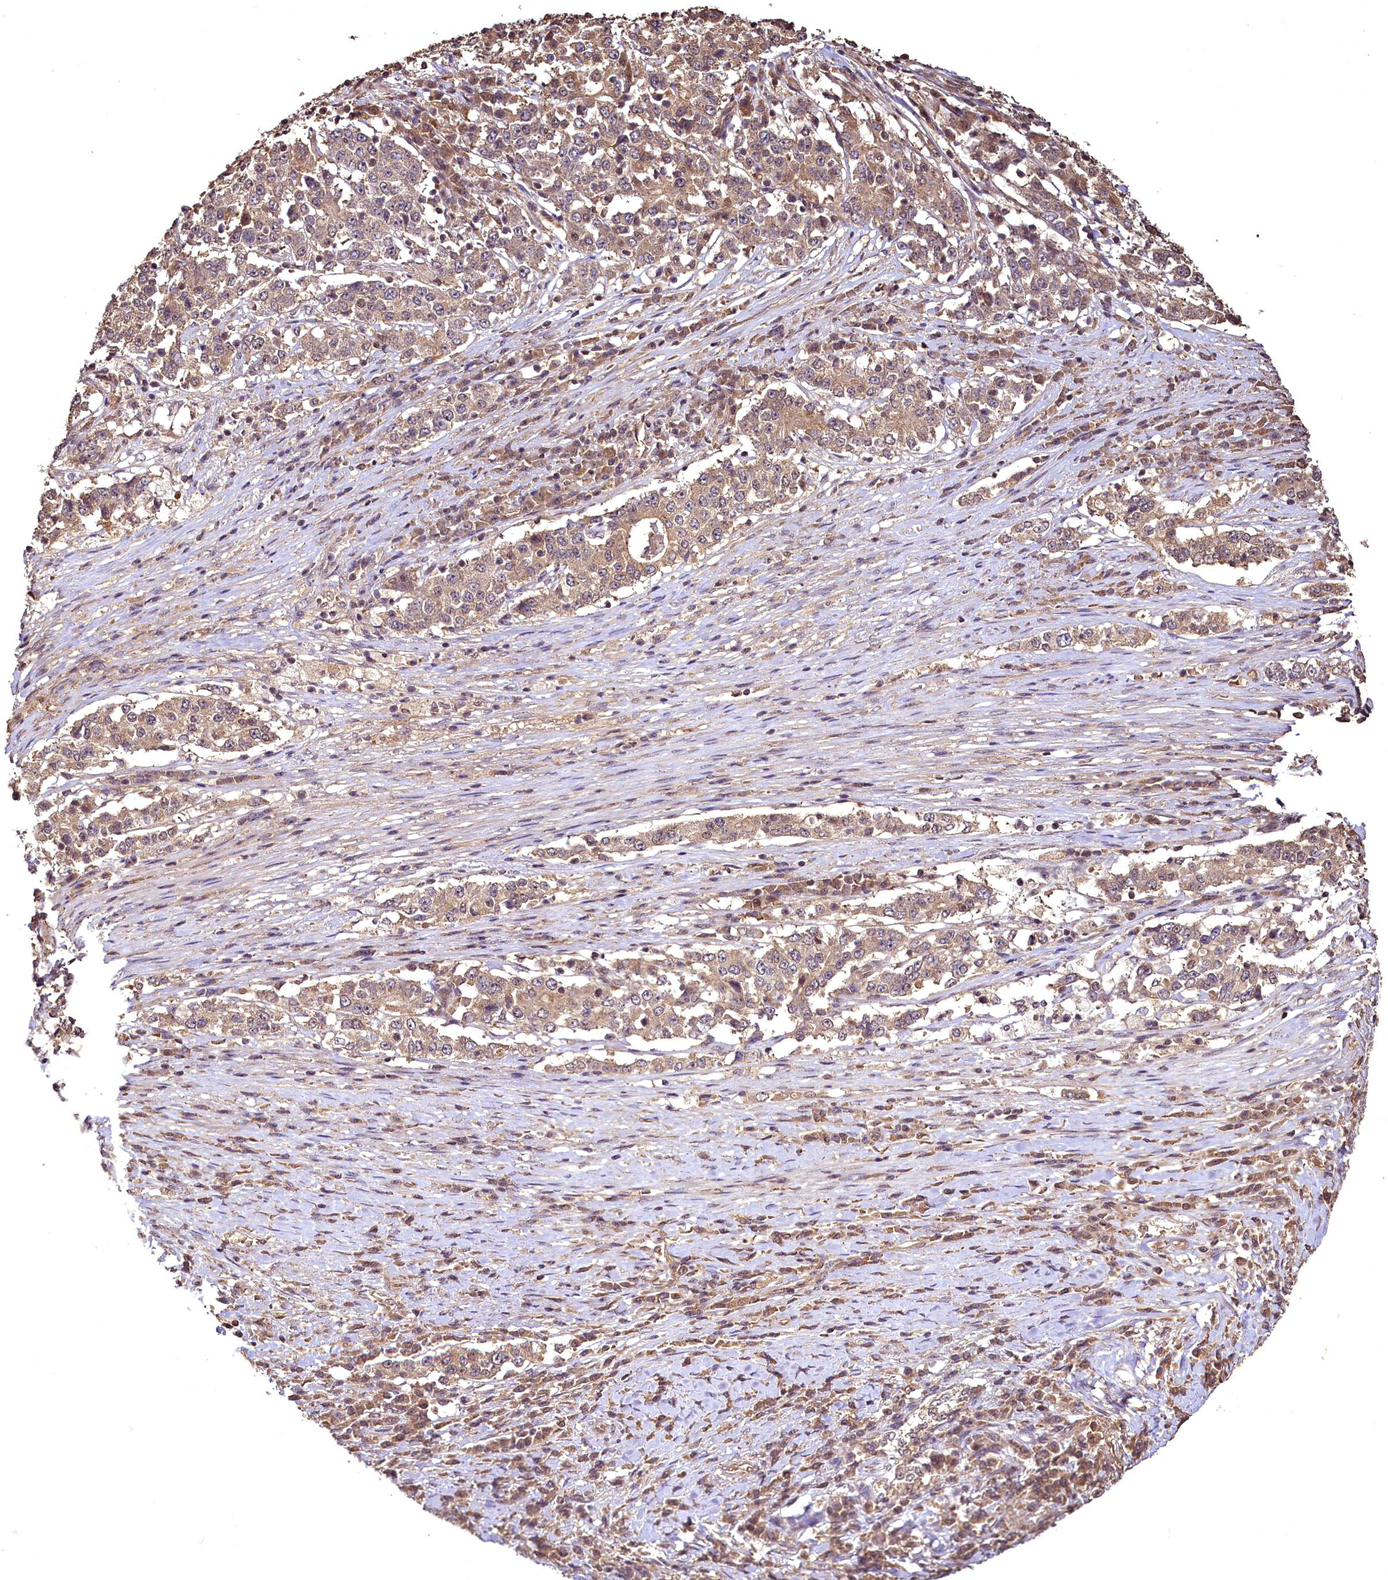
{"staining": {"intensity": "moderate", "quantity": ">75%", "location": "cytoplasmic/membranous"}, "tissue": "stomach cancer", "cell_type": "Tumor cells", "image_type": "cancer", "snomed": [{"axis": "morphology", "description": "Adenocarcinoma, NOS"}, {"axis": "topography", "description": "Stomach"}], "caption": "Brown immunohistochemical staining in human stomach adenocarcinoma shows moderate cytoplasmic/membranous positivity in about >75% of tumor cells.", "gene": "VPS51", "patient": {"sex": "male", "age": 59}}